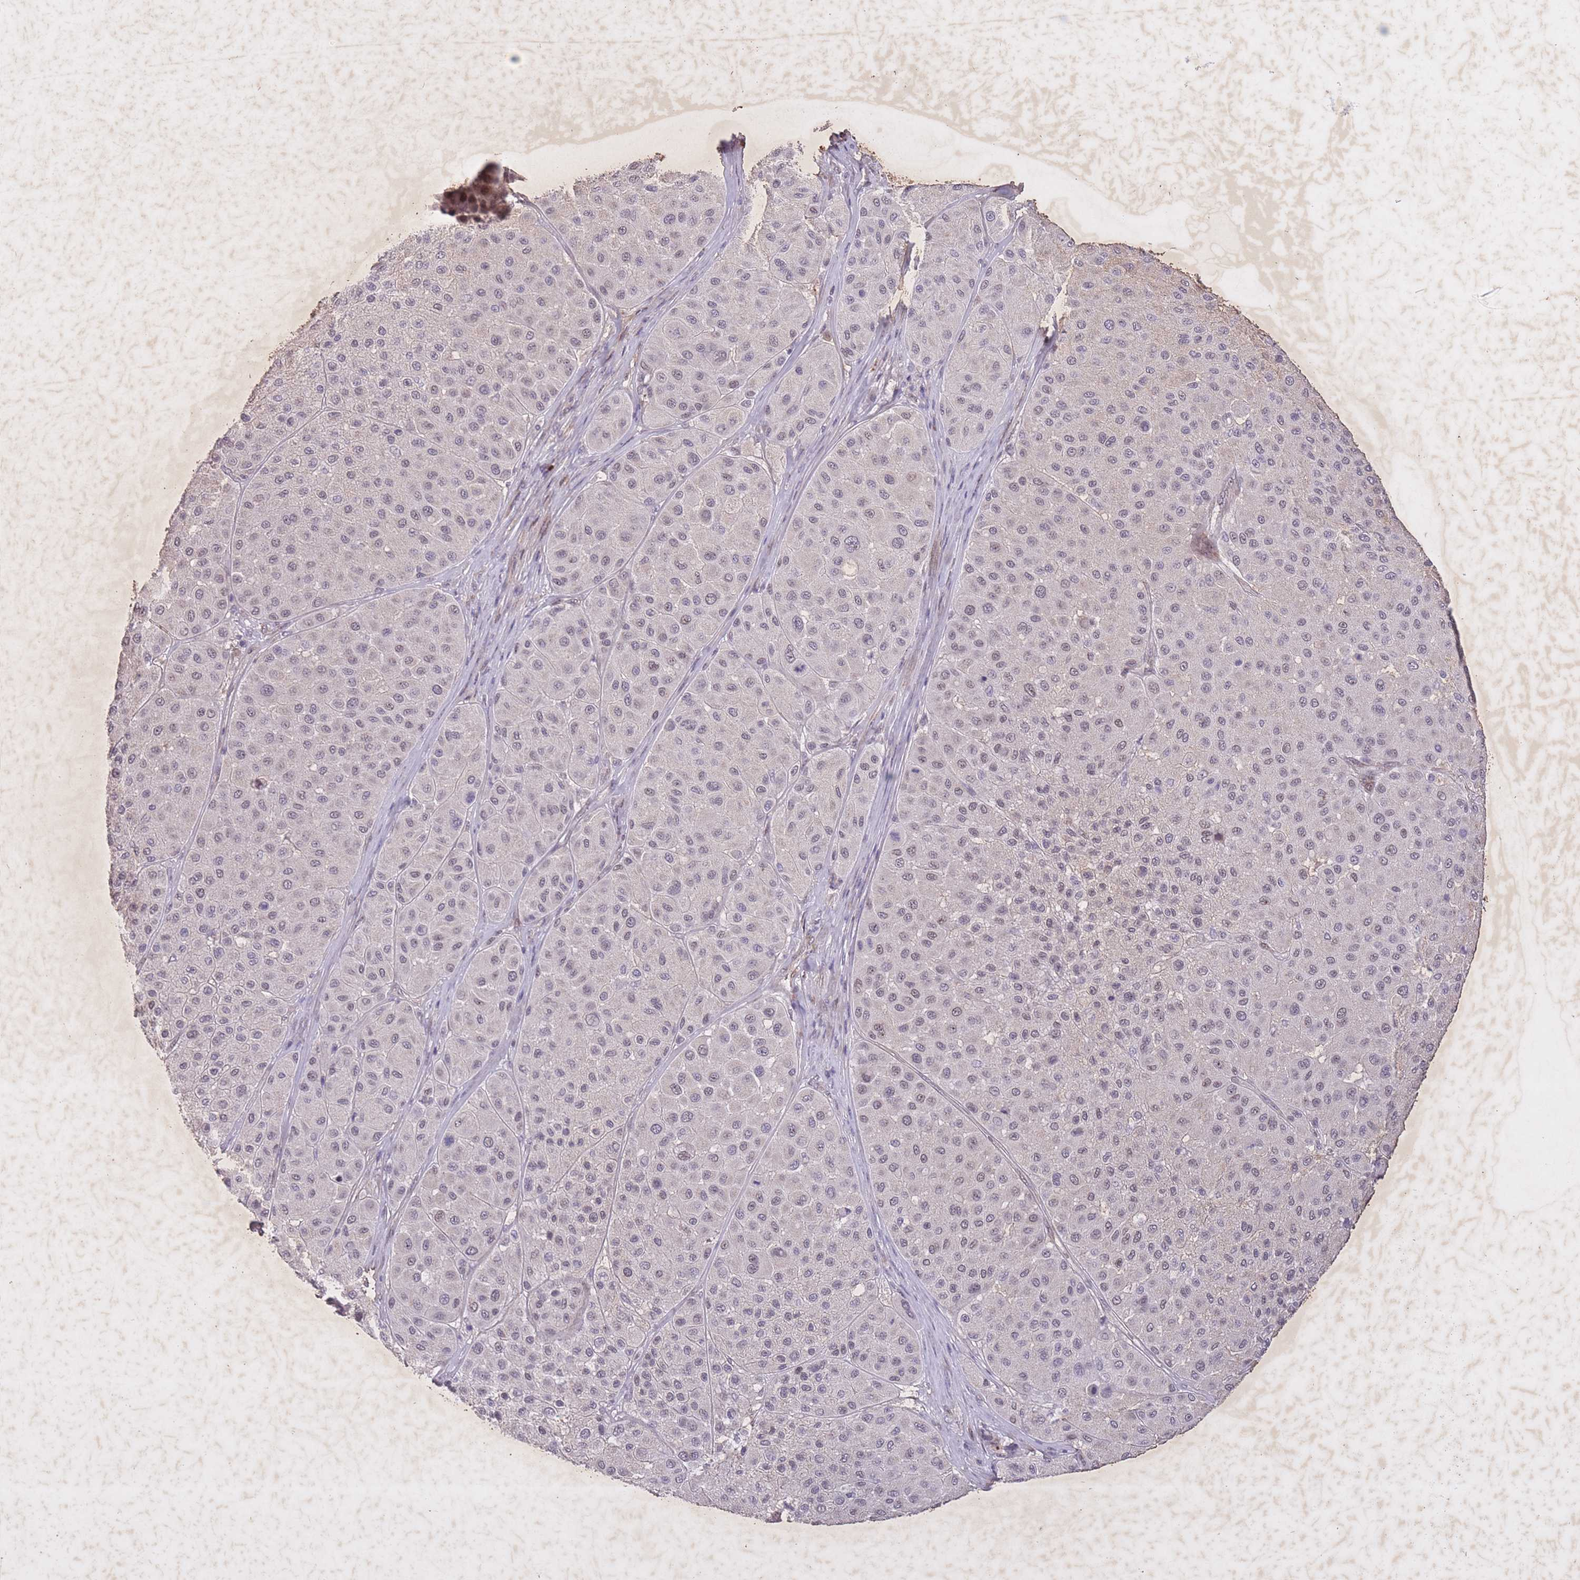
{"staining": {"intensity": "negative", "quantity": "none", "location": "none"}, "tissue": "melanoma", "cell_type": "Tumor cells", "image_type": "cancer", "snomed": [{"axis": "morphology", "description": "Malignant melanoma, Metastatic site"}, {"axis": "topography", "description": "Smooth muscle"}], "caption": "This histopathology image is of melanoma stained with immunohistochemistry to label a protein in brown with the nuclei are counter-stained blue. There is no positivity in tumor cells.", "gene": "CBX6", "patient": {"sex": "male", "age": 41}}